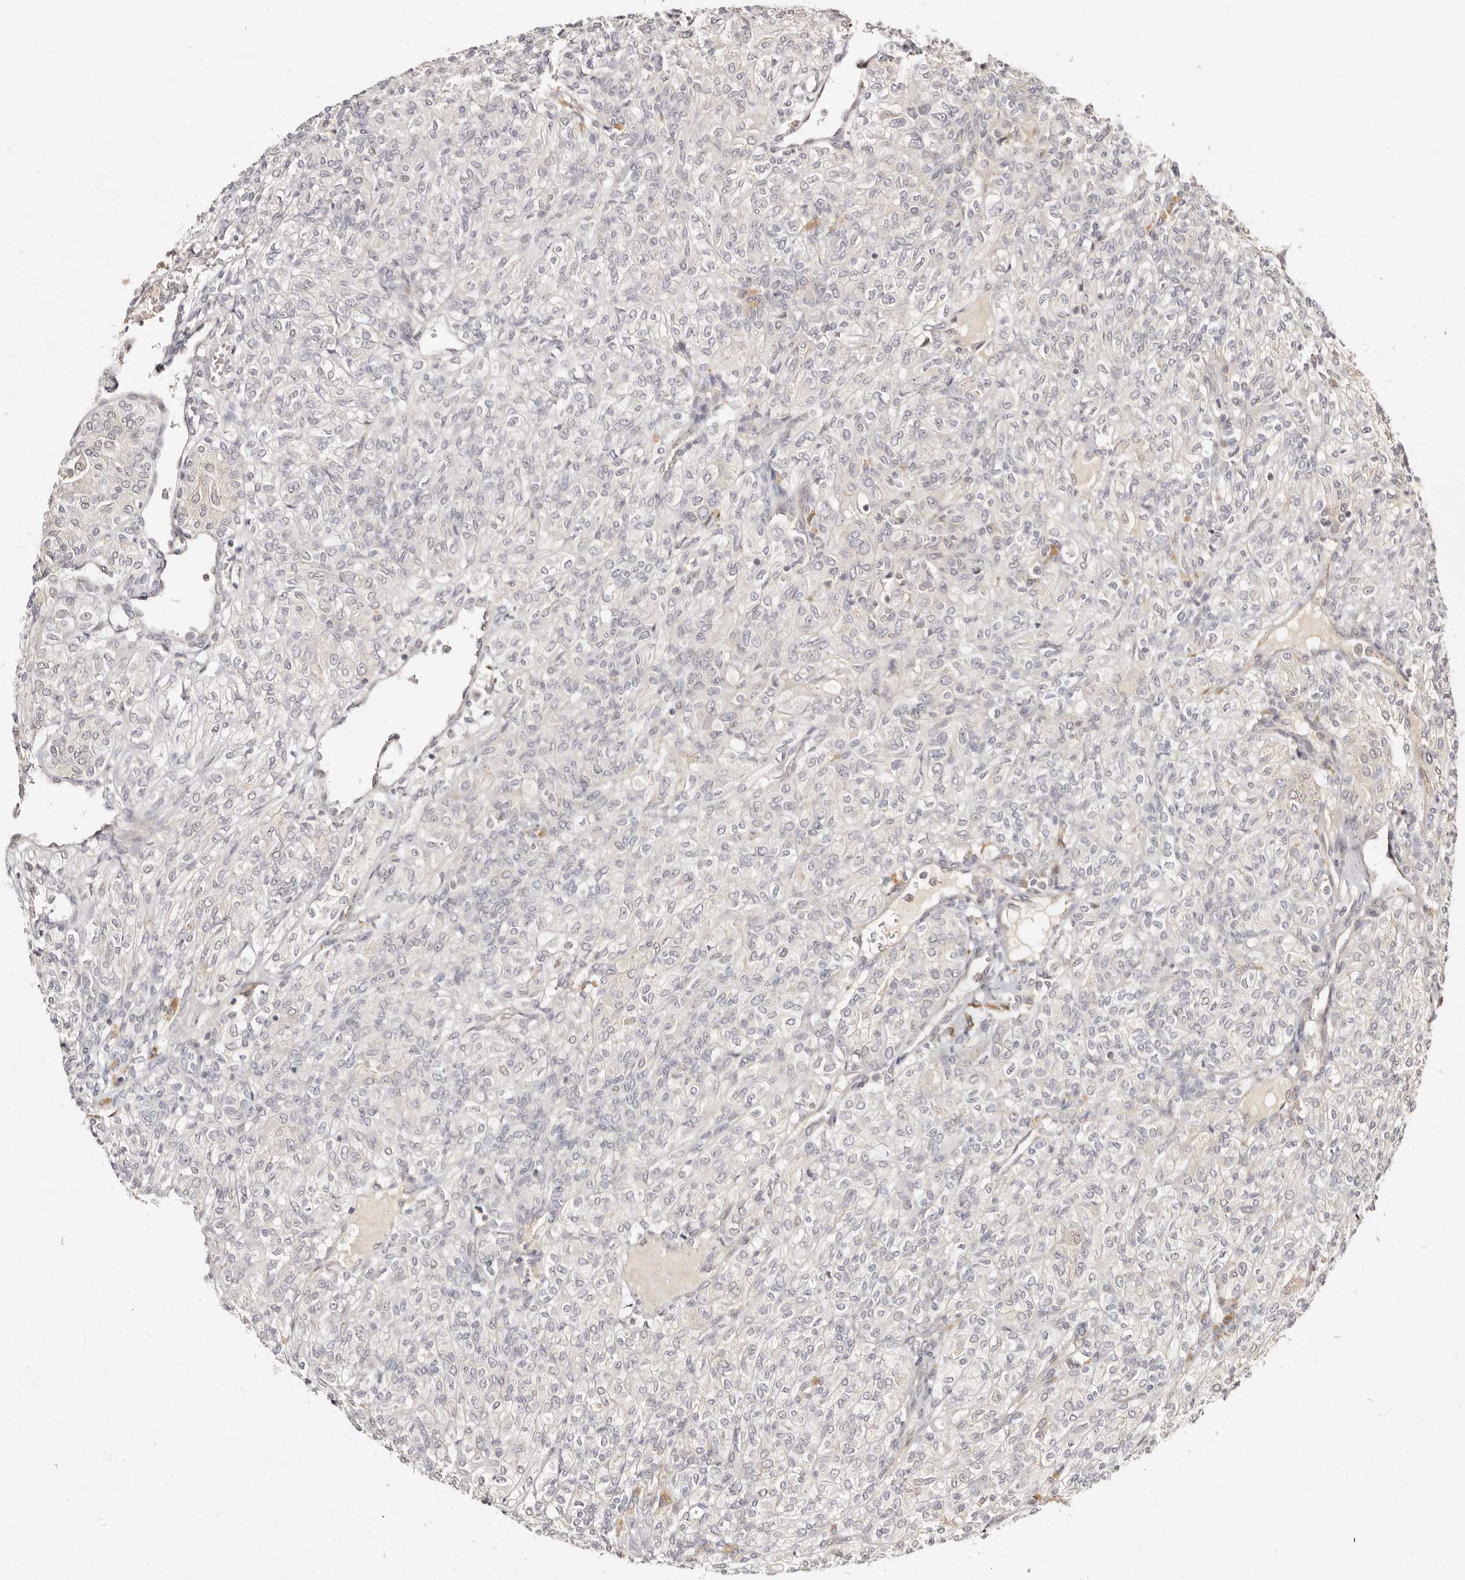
{"staining": {"intensity": "negative", "quantity": "none", "location": "none"}, "tissue": "renal cancer", "cell_type": "Tumor cells", "image_type": "cancer", "snomed": [{"axis": "morphology", "description": "Adenocarcinoma, NOS"}, {"axis": "topography", "description": "Kidney"}], "caption": "The photomicrograph demonstrates no significant staining in tumor cells of renal adenocarcinoma.", "gene": "LCORL", "patient": {"sex": "male", "age": 77}}